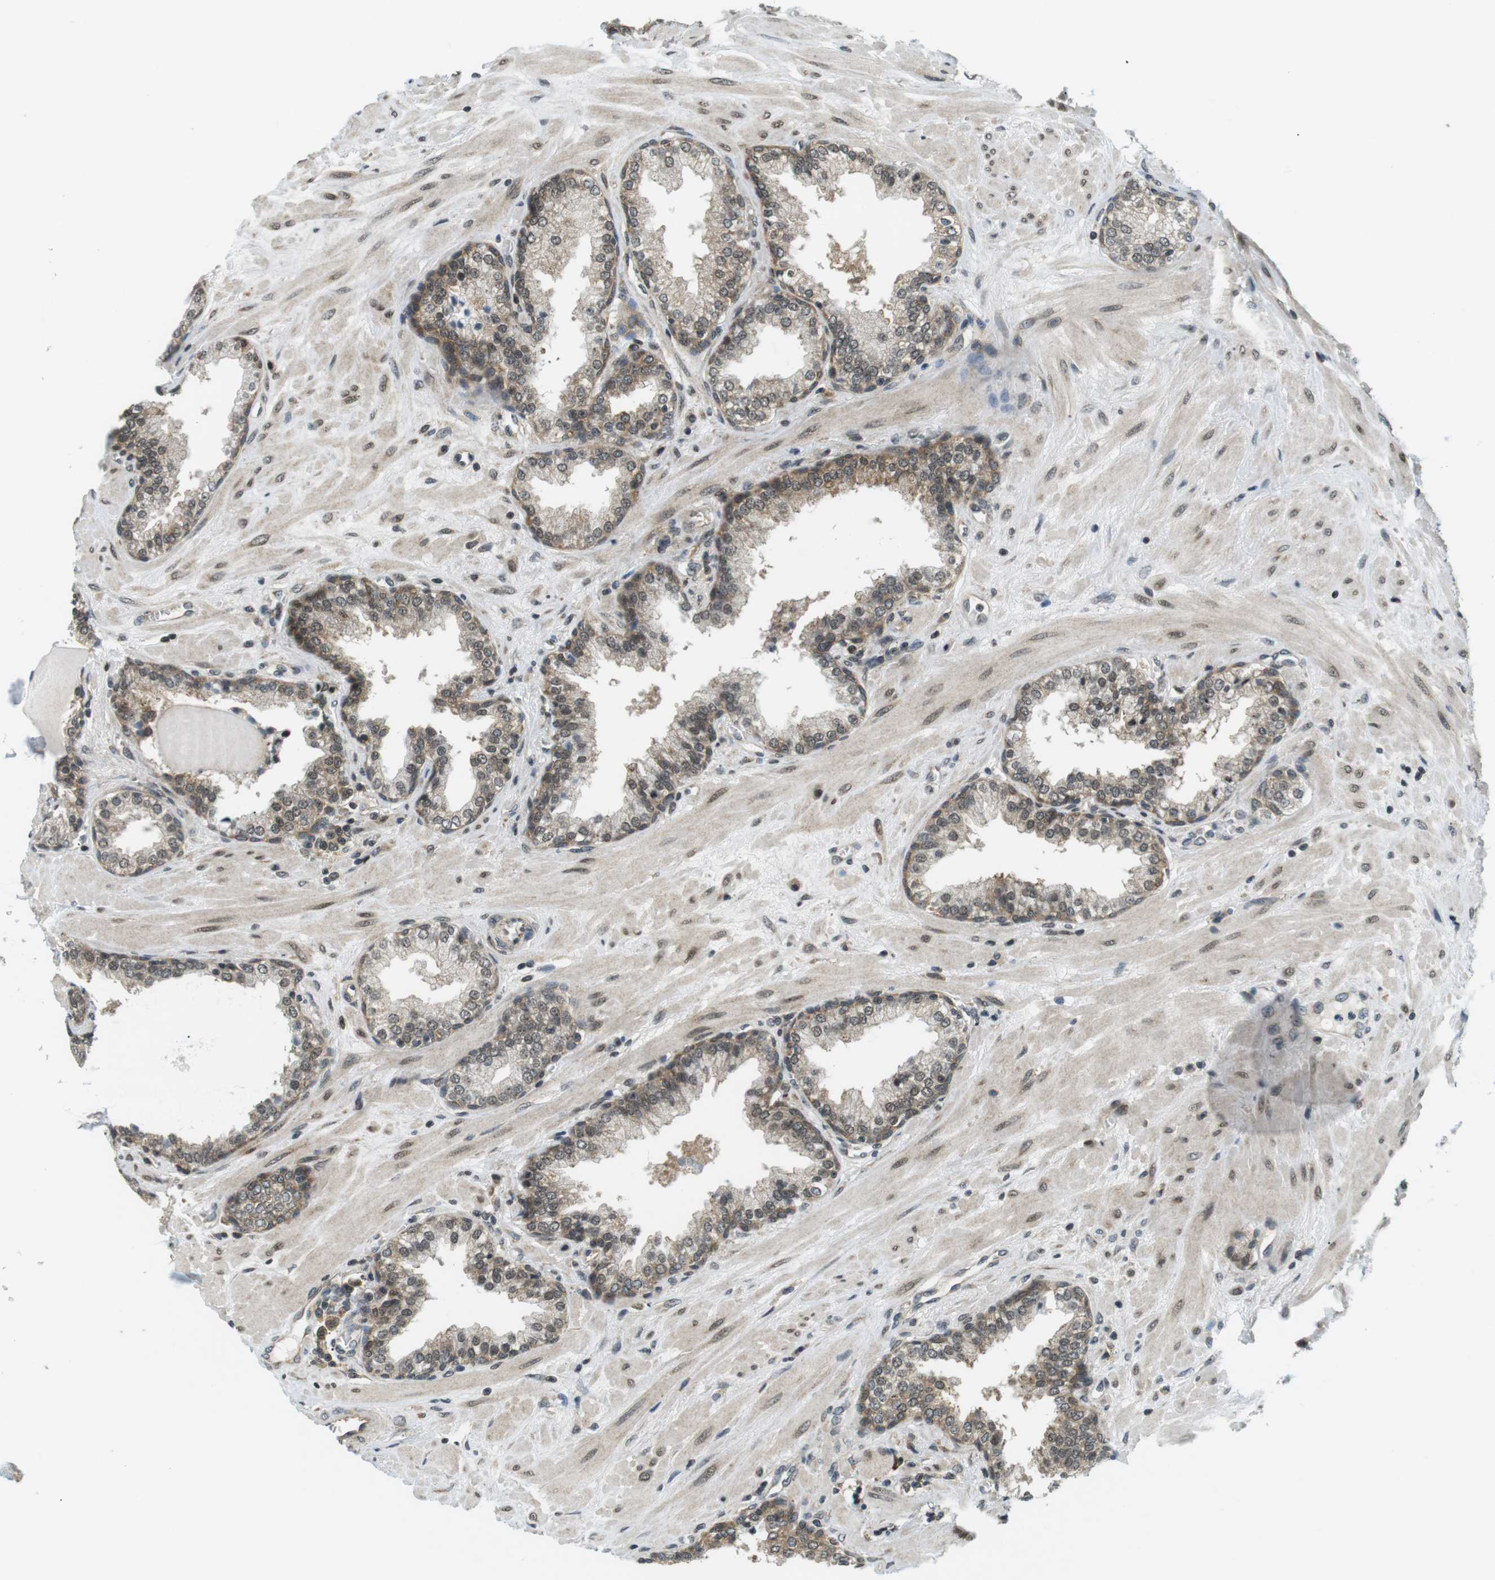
{"staining": {"intensity": "moderate", "quantity": ">75%", "location": "cytoplasmic/membranous,nuclear"}, "tissue": "prostate", "cell_type": "Glandular cells", "image_type": "normal", "snomed": [{"axis": "morphology", "description": "Normal tissue, NOS"}, {"axis": "topography", "description": "Prostate"}], "caption": "Normal prostate exhibits moderate cytoplasmic/membranous,nuclear staining in approximately >75% of glandular cells, visualized by immunohistochemistry.", "gene": "CSNK2B", "patient": {"sex": "male", "age": 51}}